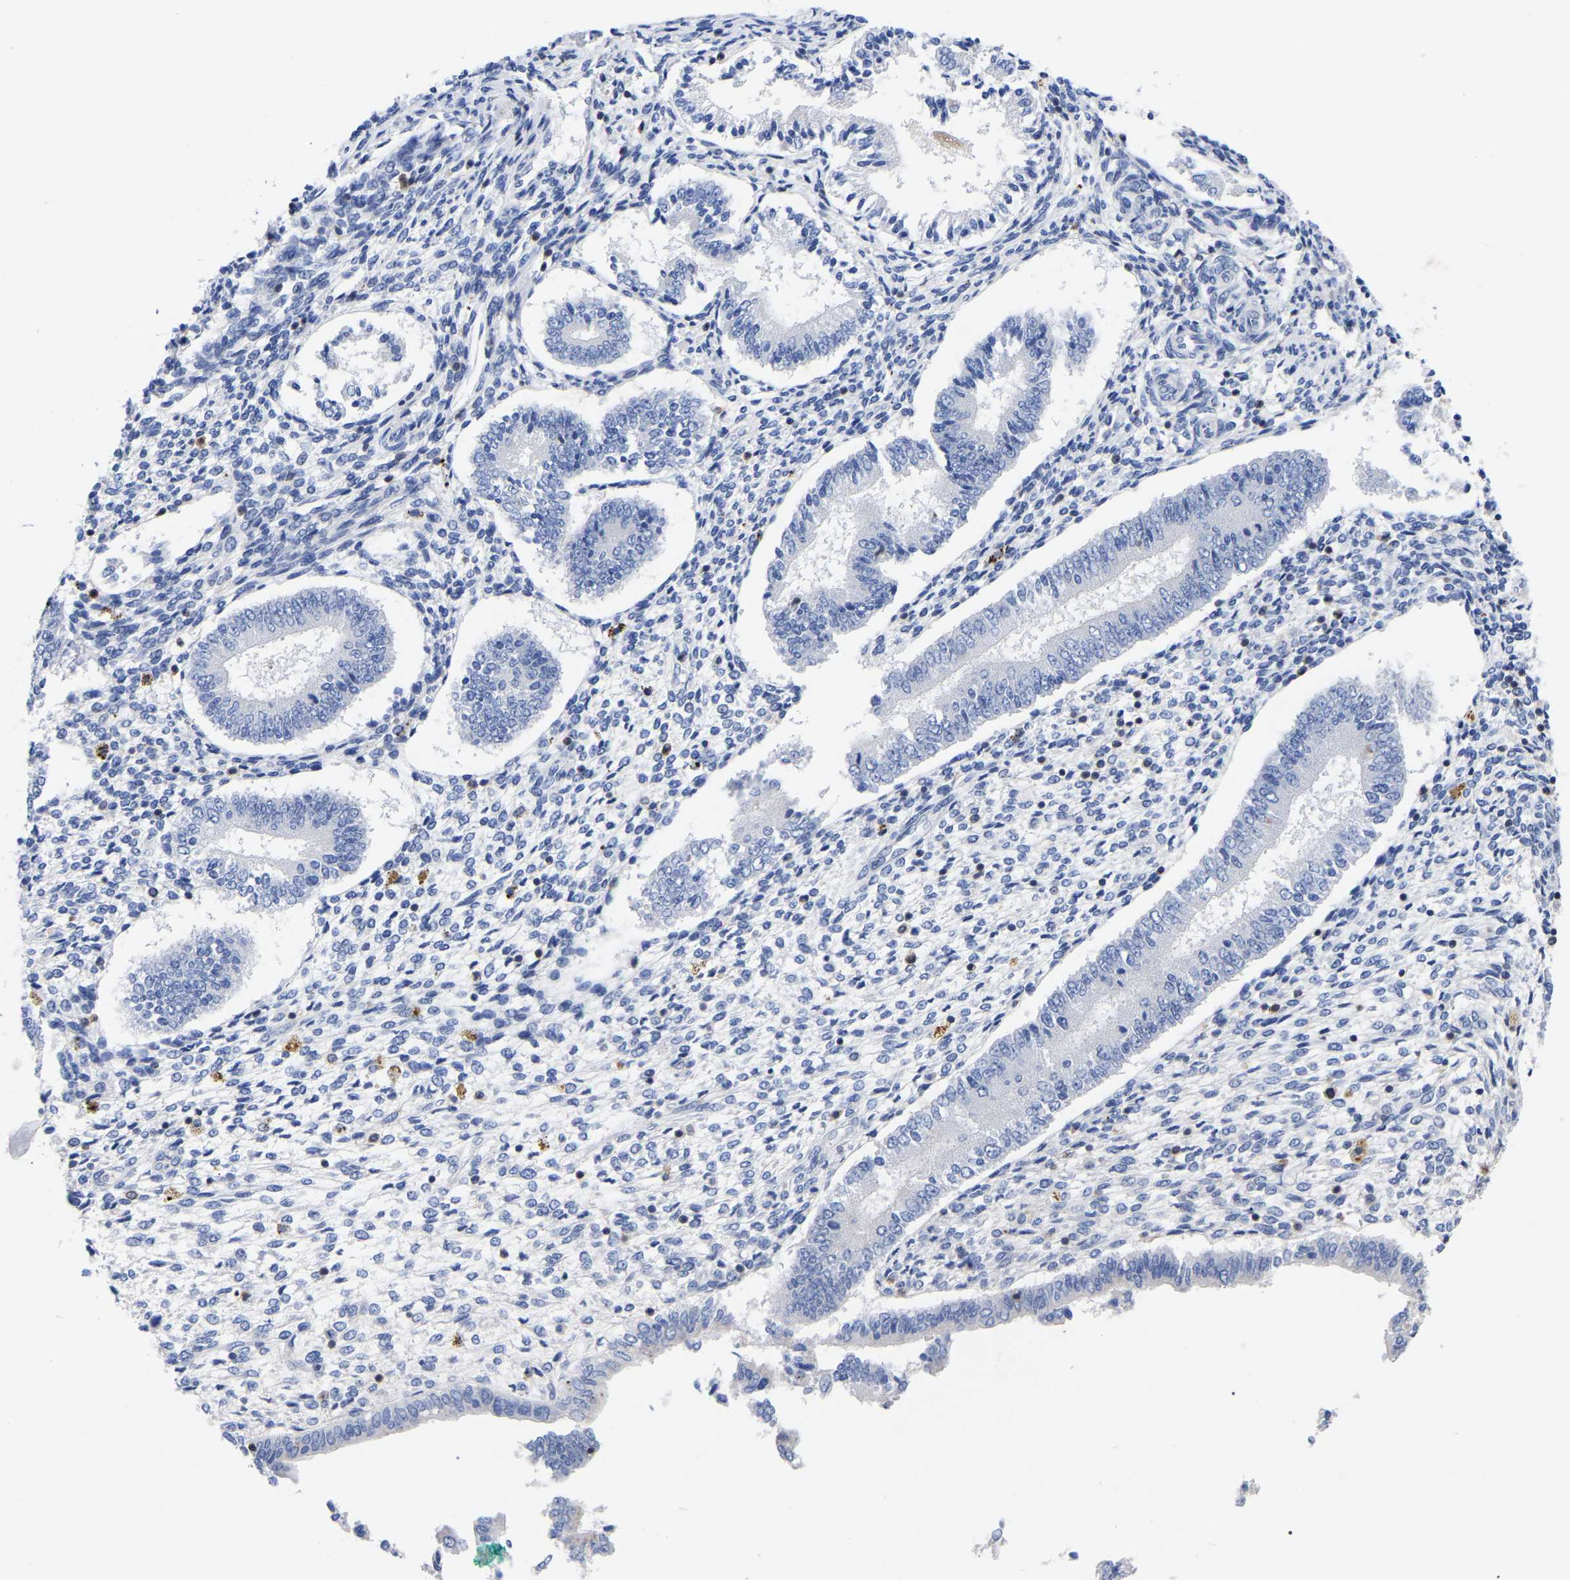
{"staining": {"intensity": "moderate", "quantity": "<25%", "location": "cytoplasmic/membranous"}, "tissue": "endometrium", "cell_type": "Cells in endometrial stroma", "image_type": "normal", "snomed": [{"axis": "morphology", "description": "Normal tissue, NOS"}, {"axis": "topography", "description": "Endometrium"}], "caption": "Protein expression analysis of normal human endometrium reveals moderate cytoplasmic/membranous staining in approximately <25% of cells in endometrial stroma. (brown staining indicates protein expression, while blue staining denotes nuclei).", "gene": "PTPN7", "patient": {"sex": "female", "age": 42}}